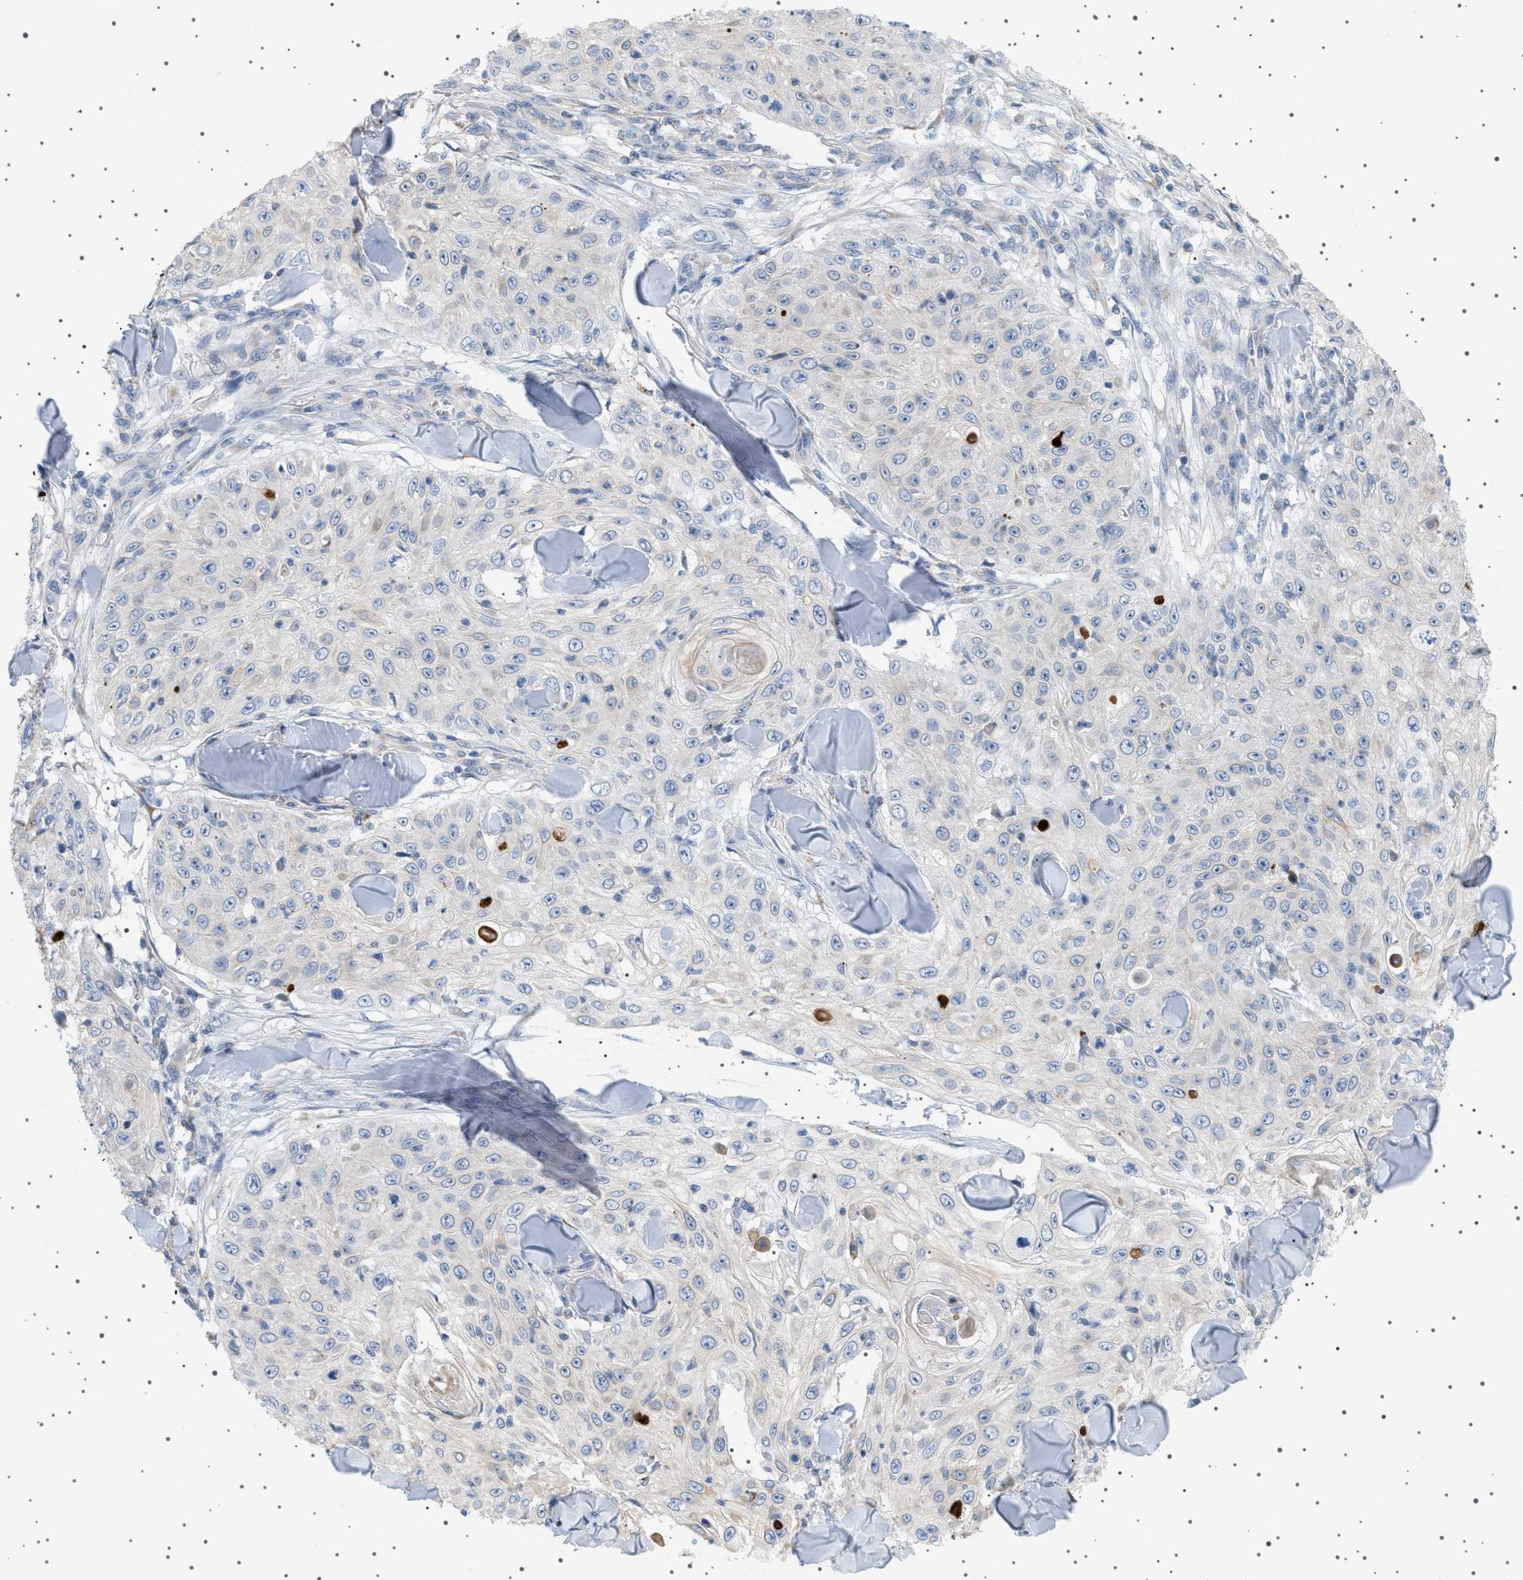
{"staining": {"intensity": "negative", "quantity": "none", "location": "none"}, "tissue": "skin cancer", "cell_type": "Tumor cells", "image_type": "cancer", "snomed": [{"axis": "morphology", "description": "Squamous cell carcinoma, NOS"}, {"axis": "topography", "description": "Skin"}], "caption": "Immunohistochemistry (IHC) histopathology image of human skin cancer stained for a protein (brown), which shows no expression in tumor cells.", "gene": "ADCY10", "patient": {"sex": "male", "age": 86}}